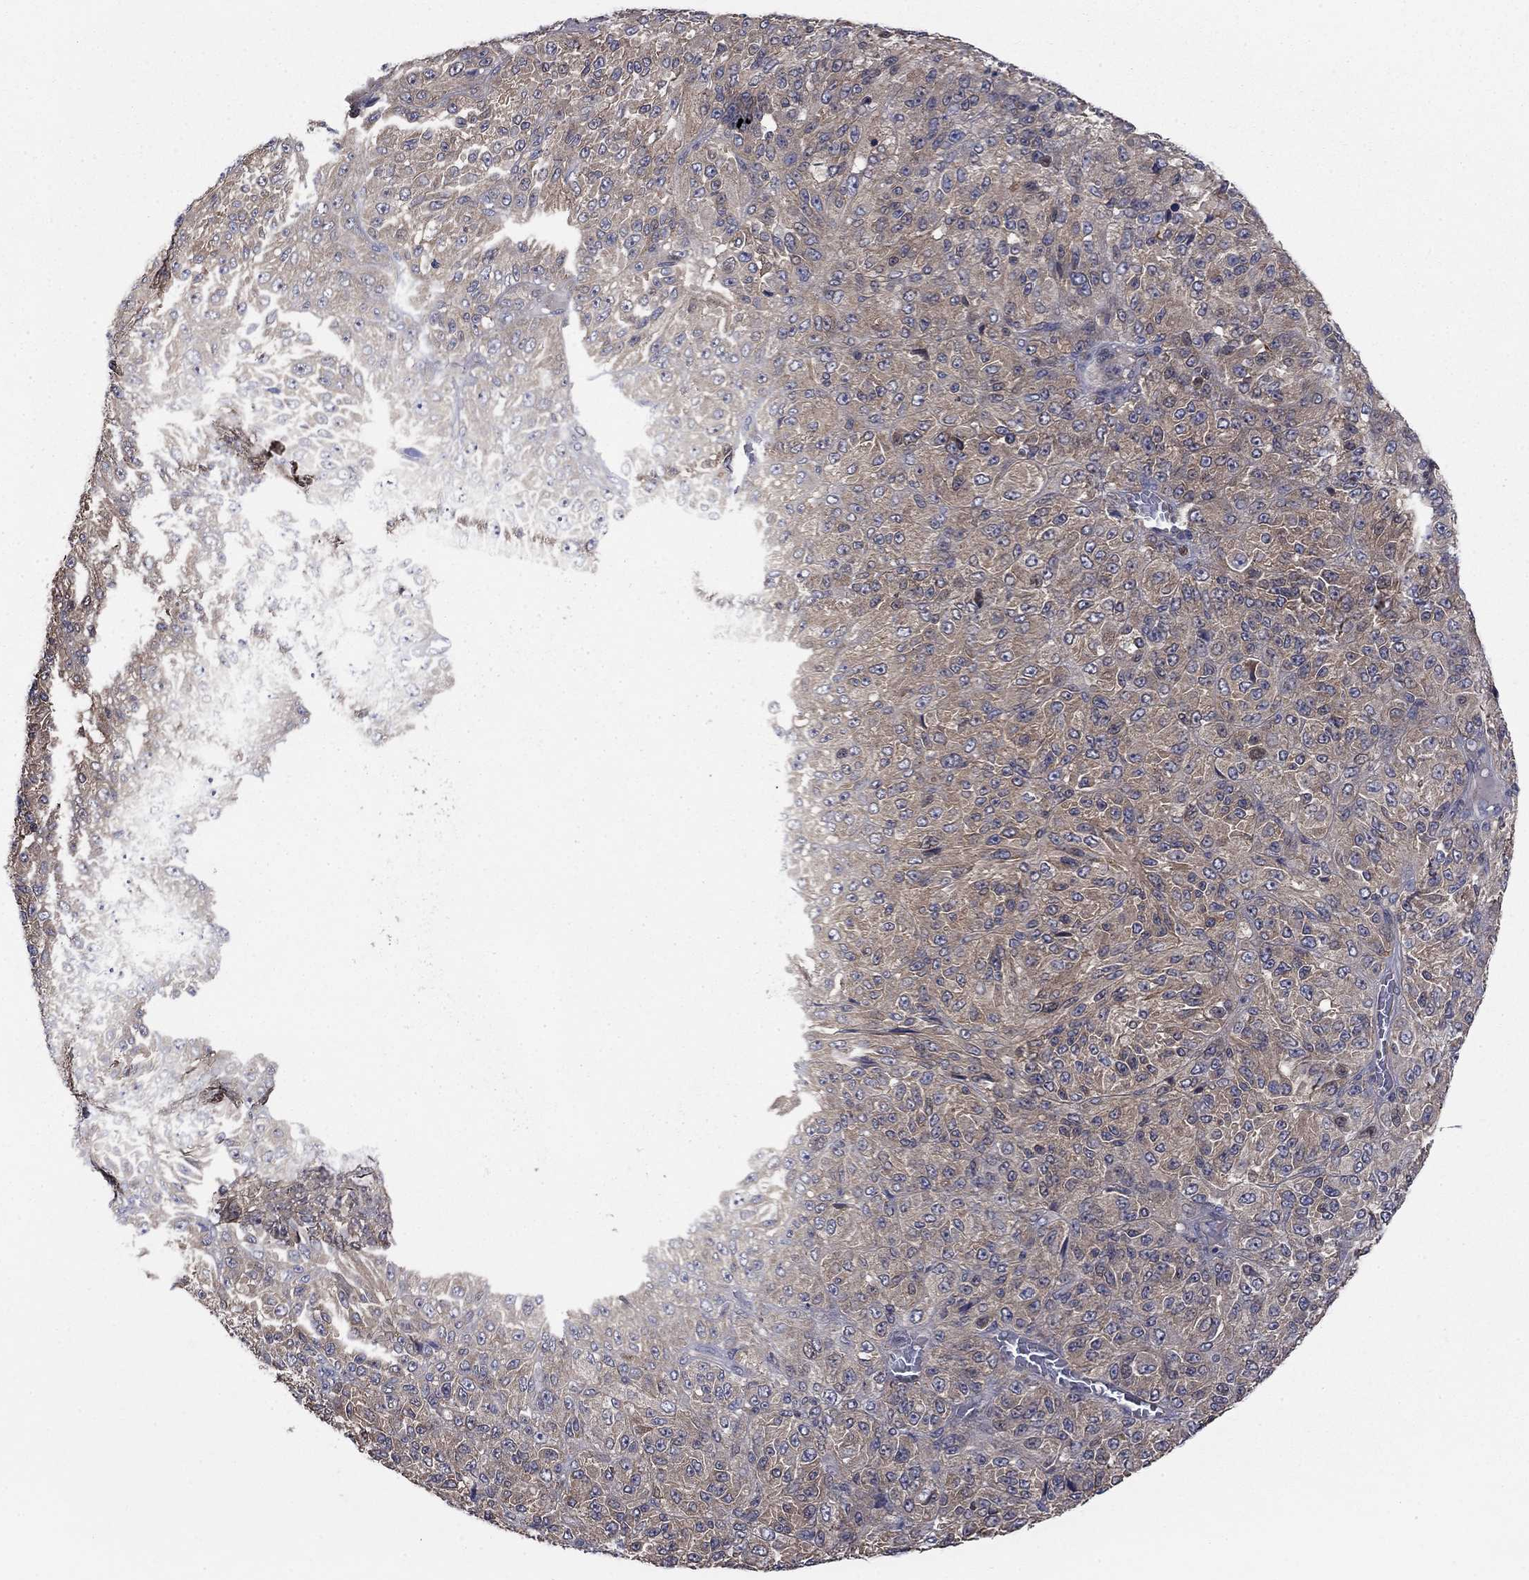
{"staining": {"intensity": "weak", "quantity": "<25%", "location": "cytoplasmic/membranous"}, "tissue": "melanoma", "cell_type": "Tumor cells", "image_type": "cancer", "snomed": [{"axis": "morphology", "description": "Malignant melanoma, Metastatic site"}, {"axis": "topography", "description": "Brain"}], "caption": "The immunohistochemistry (IHC) image has no significant staining in tumor cells of malignant melanoma (metastatic site) tissue.", "gene": "PDZD2", "patient": {"sex": "female", "age": 56}}